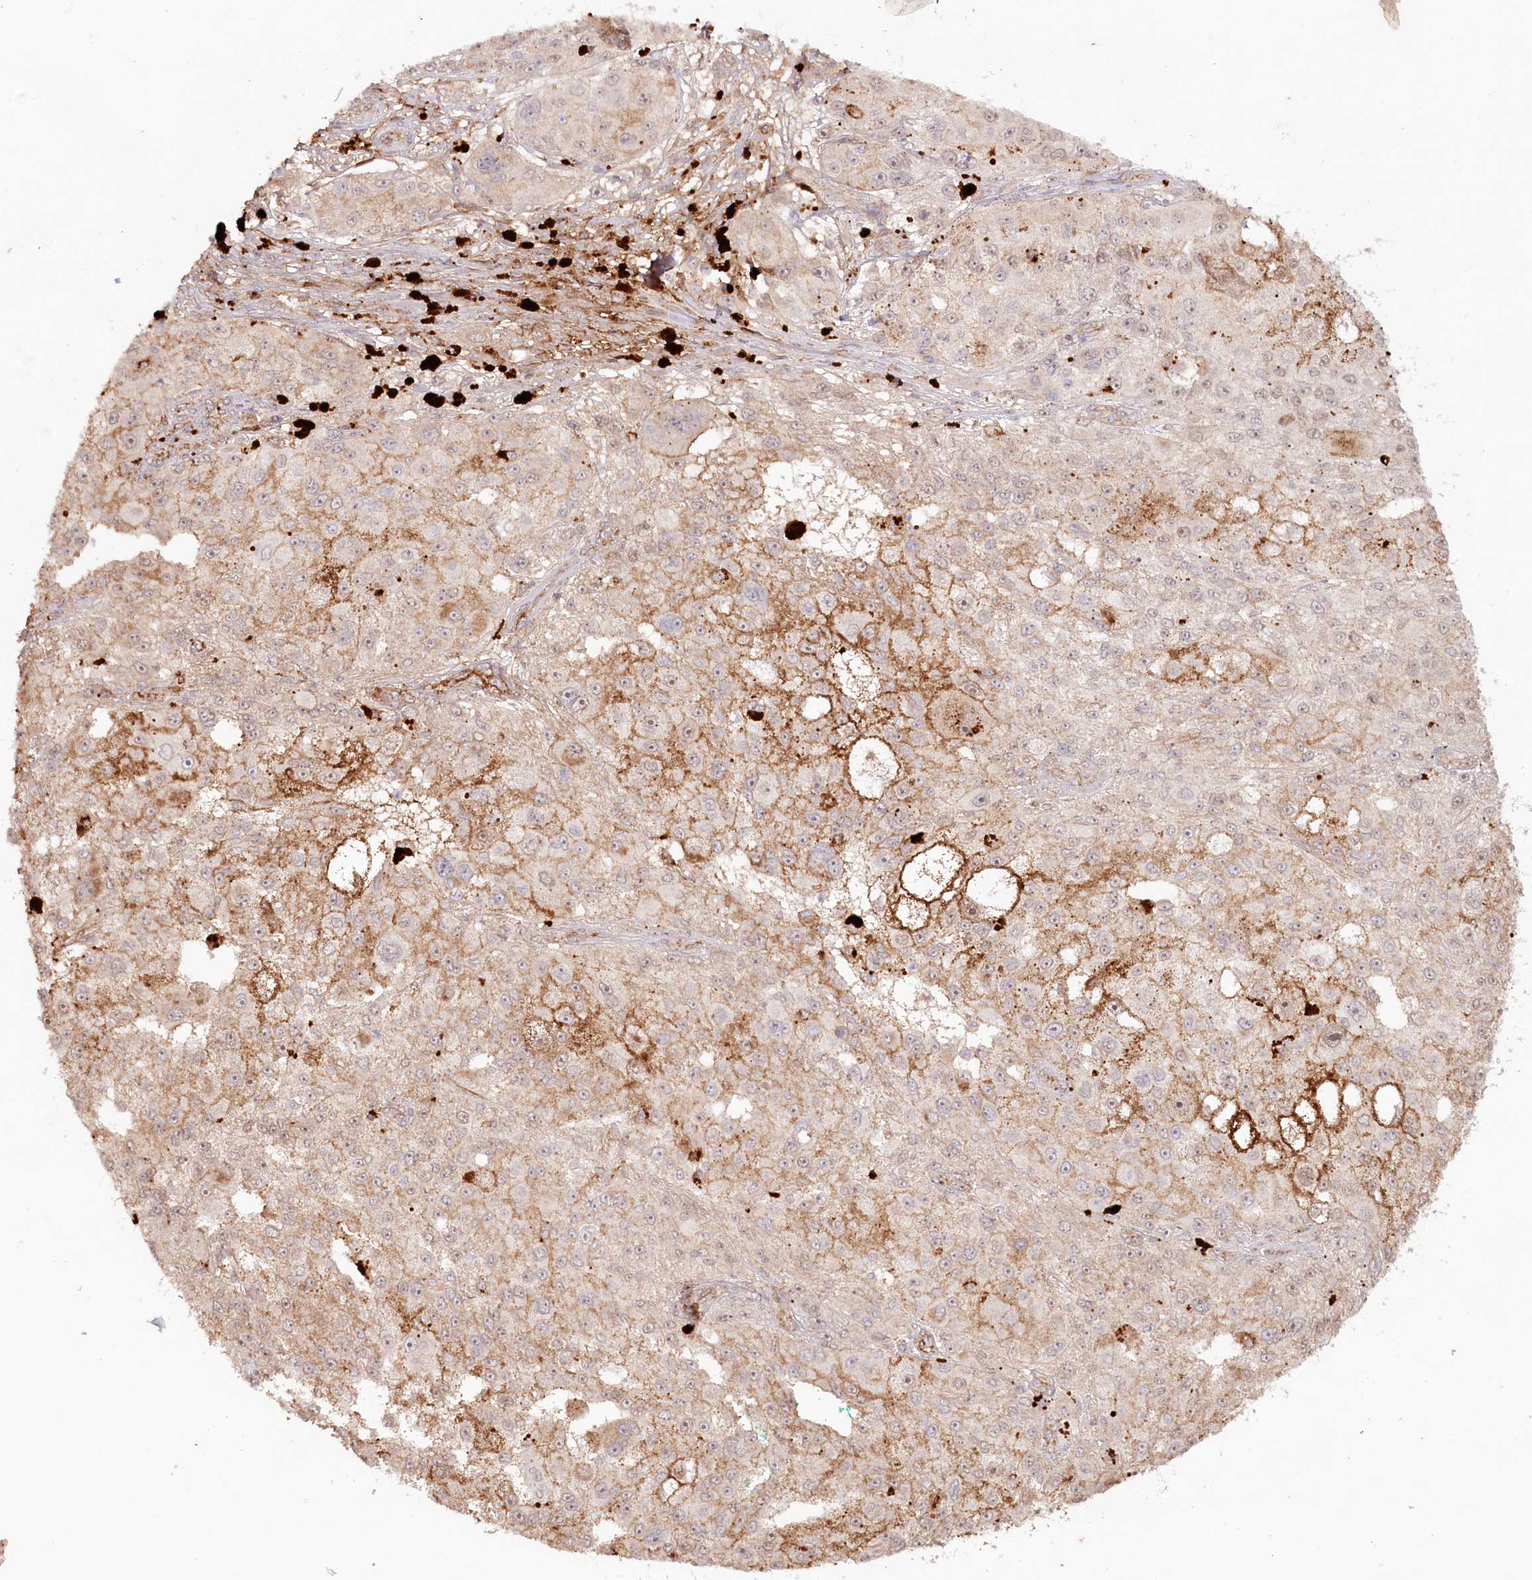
{"staining": {"intensity": "moderate", "quantity": "<25%", "location": "nuclear"}, "tissue": "melanoma", "cell_type": "Tumor cells", "image_type": "cancer", "snomed": [{"axis": "morphology", "description": "Necrosis, NOS"}, {"axis": "morphology", "description": "Malignant melanoma, NOS"}, {"axis": "topography", "description": "Skin"}], "caption": "Brown immunohistochemical staining in human malignant melanoma reveals moderate nuclear positivity in approximately <25% of tumor cells.", "gene": "PSAPL1", "patient": {"sex": "female", "age": 87}}